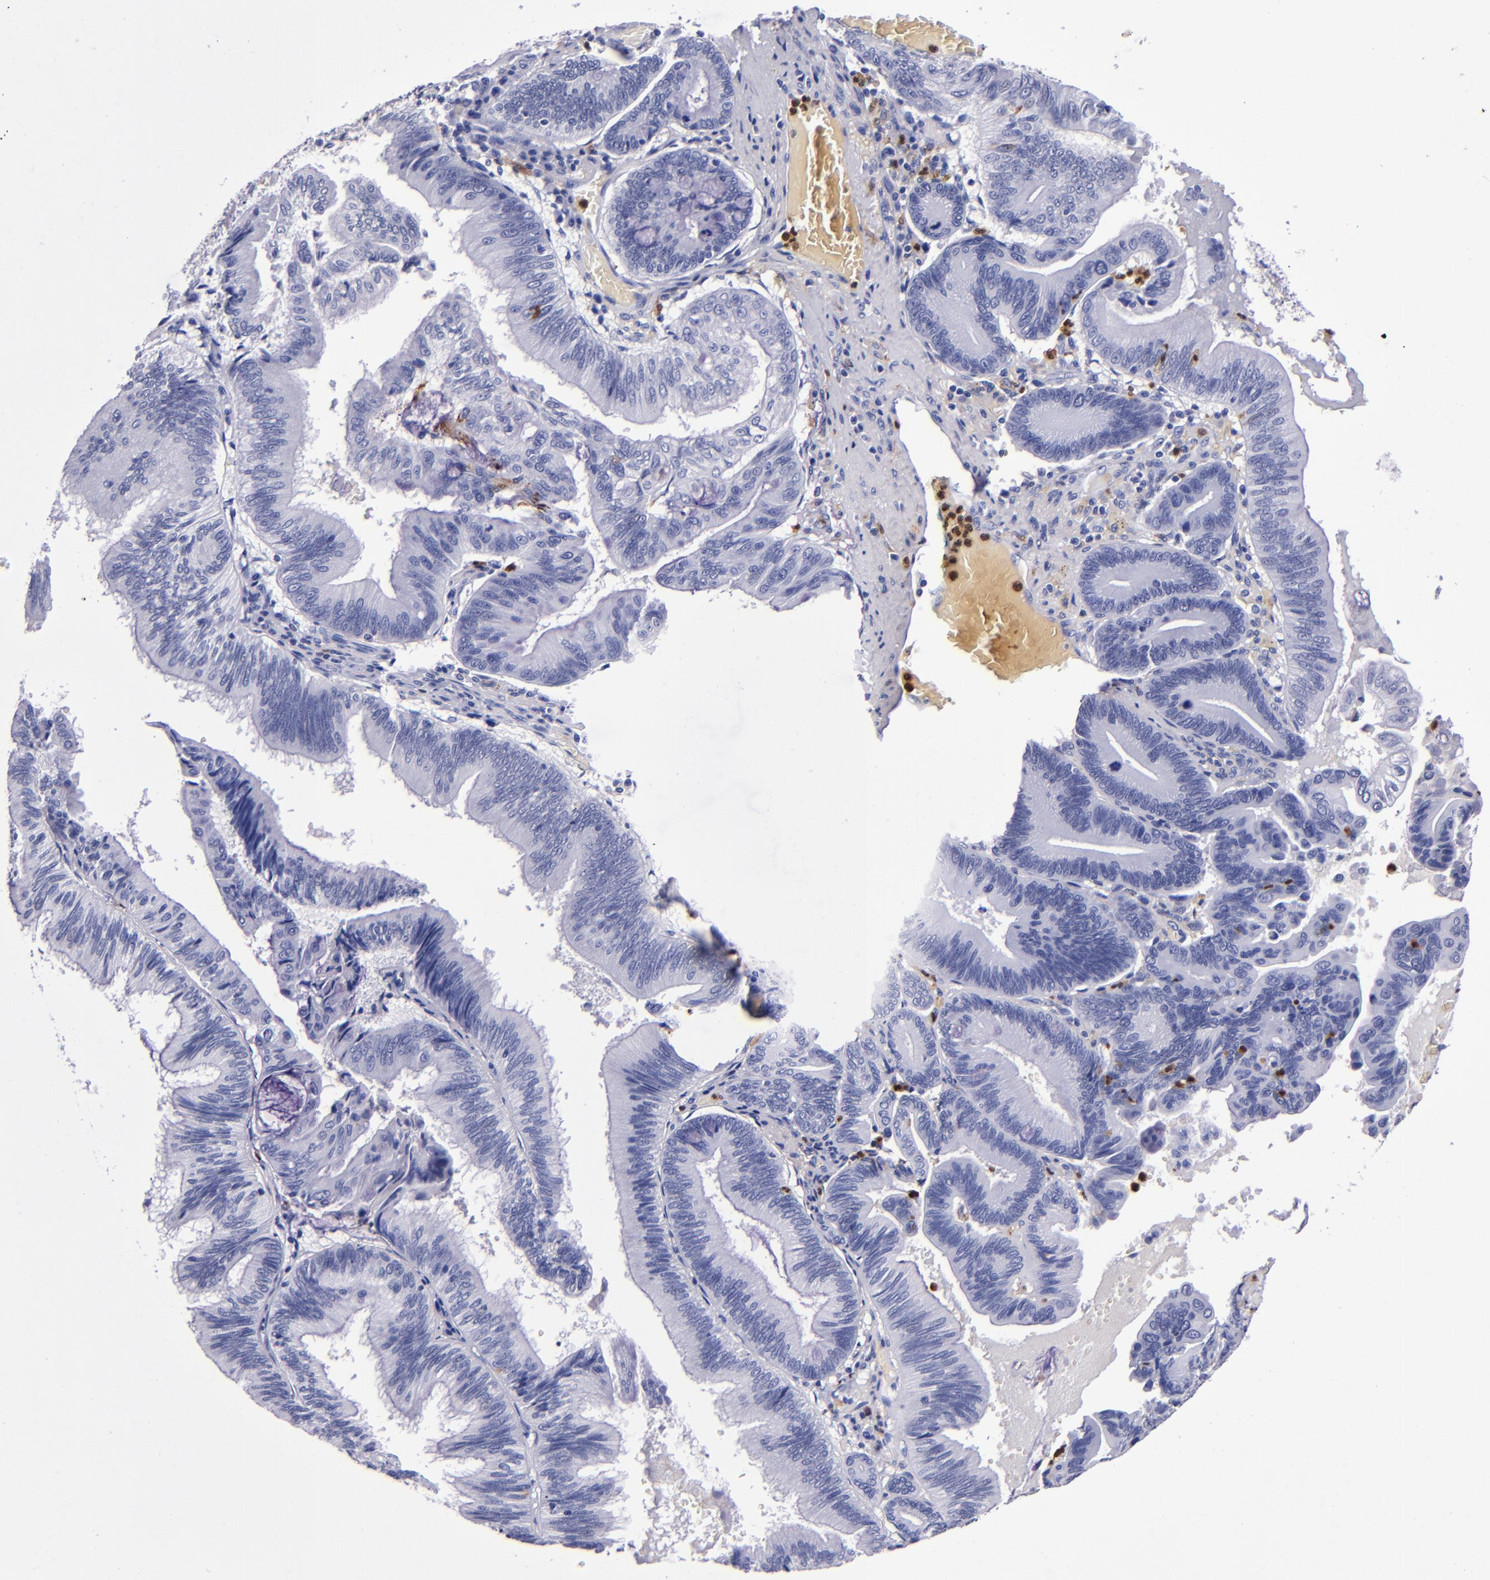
{"staining": {"intensity": "negative", "quantity": "none", "location": "none"}, "tissue": "pancreatic cancer", "cell_type": "Tumor cells", "image_type": "cancer", "snomed": [{"axis": "morphology", "description": "Adenocarcinoma, NOS"}, {"axis": "topography", "description": "Pancreas"}], "caption": "An immunohistochemistry (IHC) image of pancreatic cancer (adenocarcinoma) is shown. There is no staining in tumor cells of pancreatic cancer (adenocarcinoma).", "gene": "S100A8", "patient": {"sex": "male", "age": 82}}